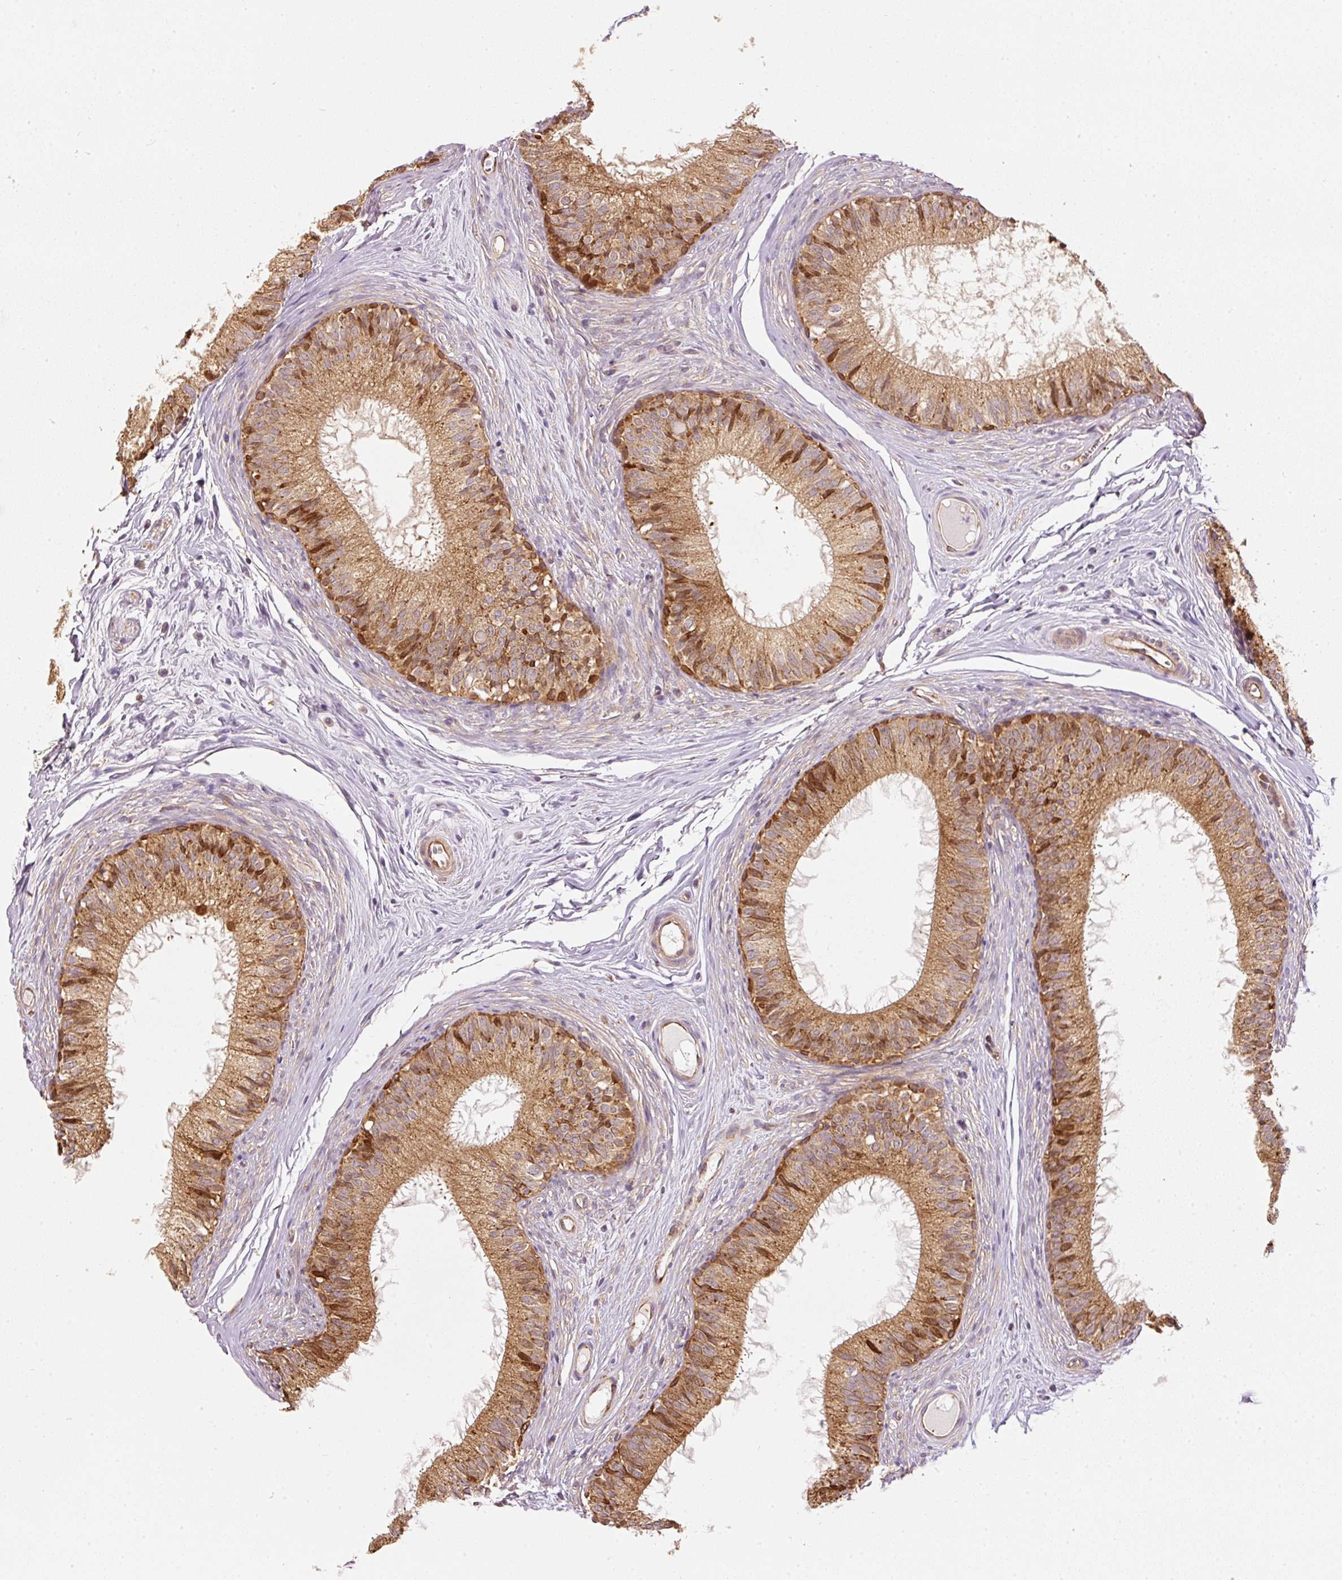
{"staining": {"intensity": "strong", "quantity": ">75%", "location": "cytoplasmic/membranous"}, "tissue": "epididymis", "cell_type": "Glandular cells", "image_type": "normal", "snomed": [{"axis": "morphology", "description": "Normal tissue, NOS"}, {"axis": "topography", "description": "Epididymis"}], "caption": "This histopathology image demonstrates immunohistochemistry staining of benign human epididymis, with high strong cytoplasmic/membranous positivity in approximately >75% of glandular cells.", "gene": "MTHFD1L", "patient": {"sex": "male", "age": 25}}